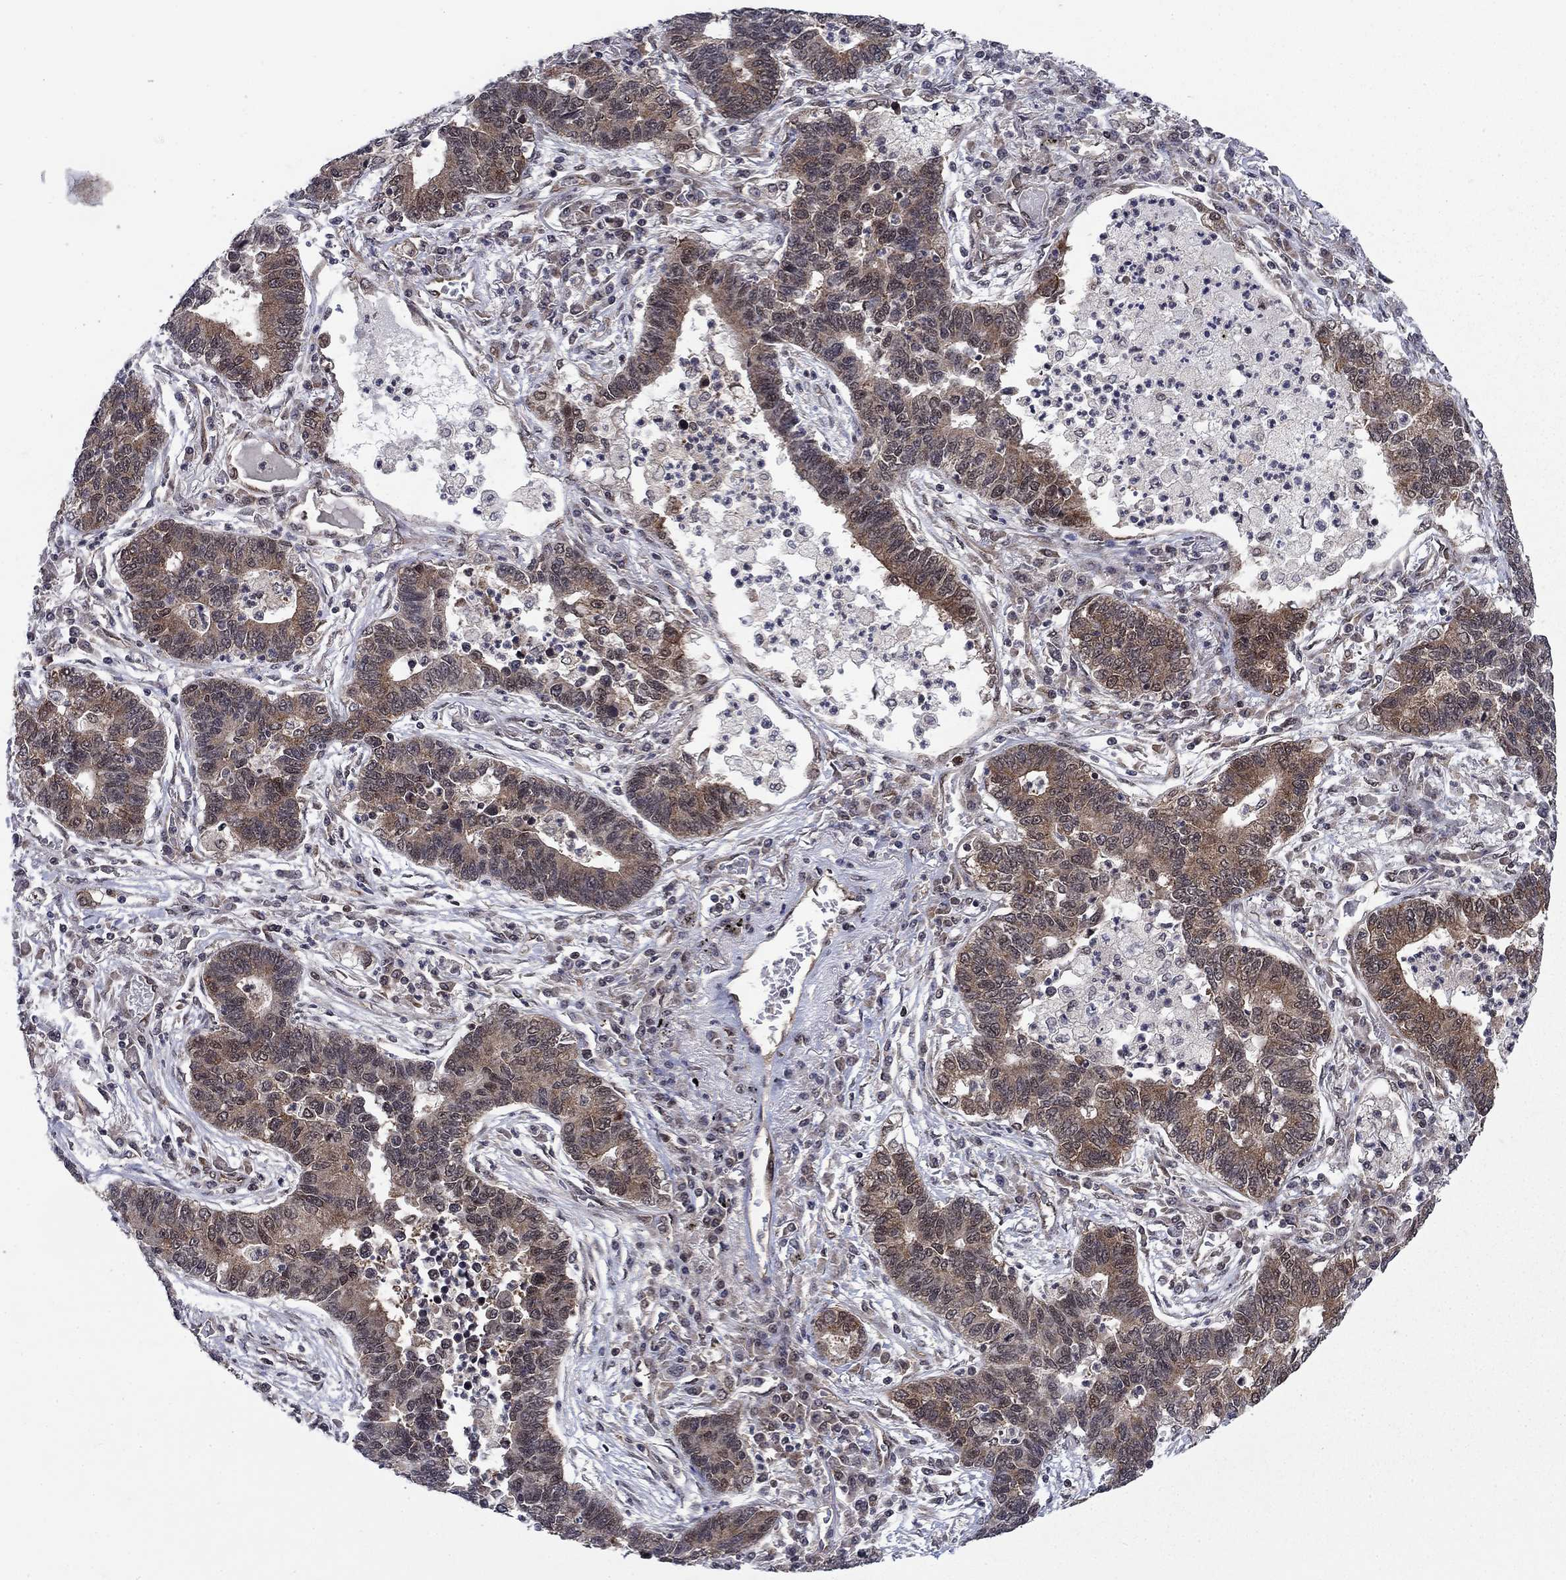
{"staining": {"intensity": "moderate", "quantity": "25%-75%", "location": "cytoplasmic/membranous"}, "tissue": "lung cancer", "cell_type": "Tumor cells", "image_type": "cancer", "snomed": [{"axis": "morphology", "description": "Adenocarcinoma, NOS"}, {"axis": "topography", "description": "Lung"}], "caption": "IHC (DAB) staining of human adenocarcinoma (lung) shows moderate cytoplasmic/membranous protein positivity in about 25%-75% of tumor cells. (DAB (3,3'-diaminobenzidine) IHC with brightfield microscopy, high magnification).", "gene": "DNAJA1", "patient": {"sex": "female", "age": 57}}